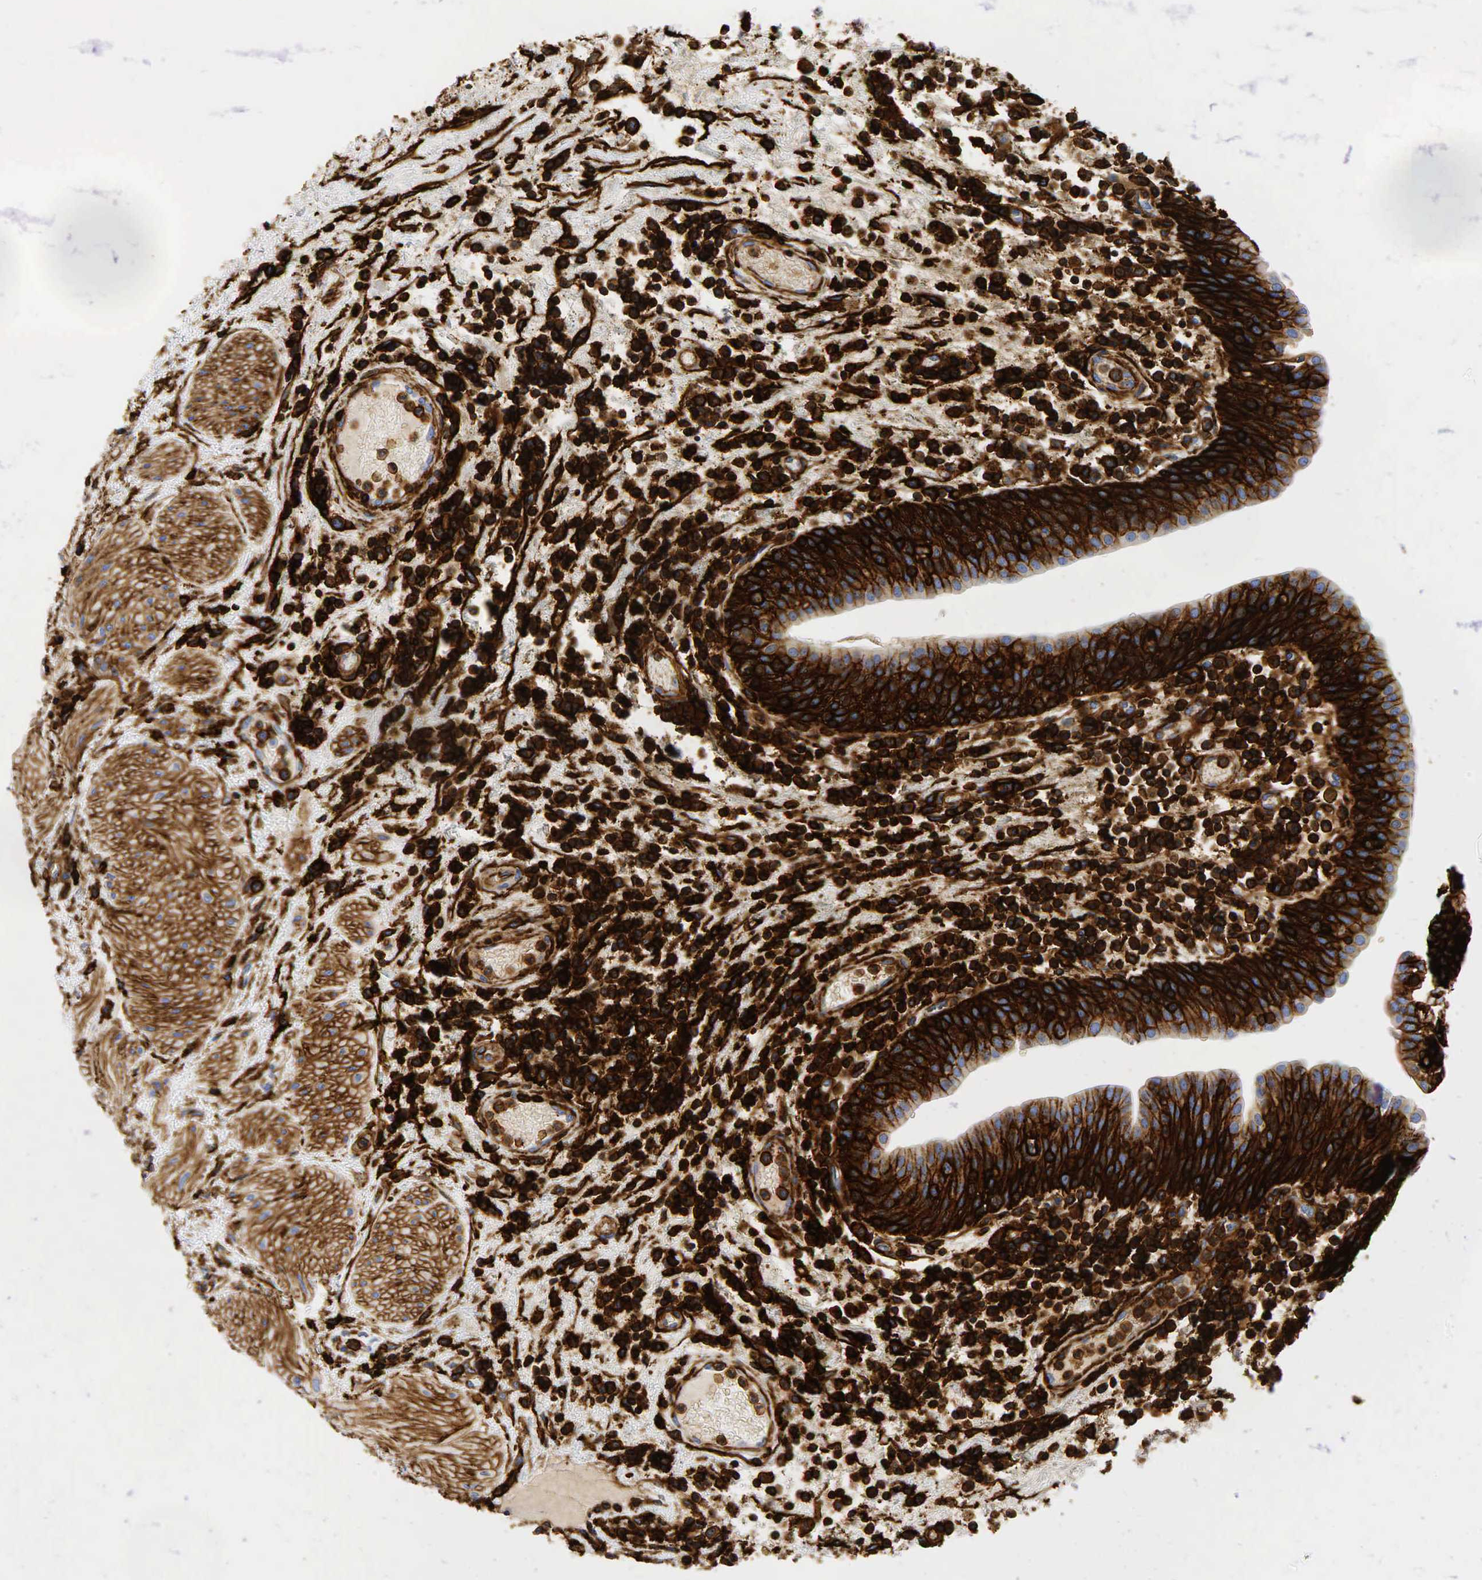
{"staining": {"intensity": "strong", "quantity": ">75%", "location": "cytoplasmic/membranous"}, "tissue": "urinary bladder", "cell_type": "Urothelial cells", "image_type": "normal", "snomed": [{"axis": "morphology", "description": "Normal tissue, NOS"}, {"axis": "topography", "description": "Urinary bladder"}], "caption": "This is a photomicrograph of immunohistochemistry (IHC) staining of normal urinary bladder, which shows strong staining in the cytoplasmic/membranous of urothelial cells.", "gene": "CD44", "patient": {"sex": "female", "age": 84}}